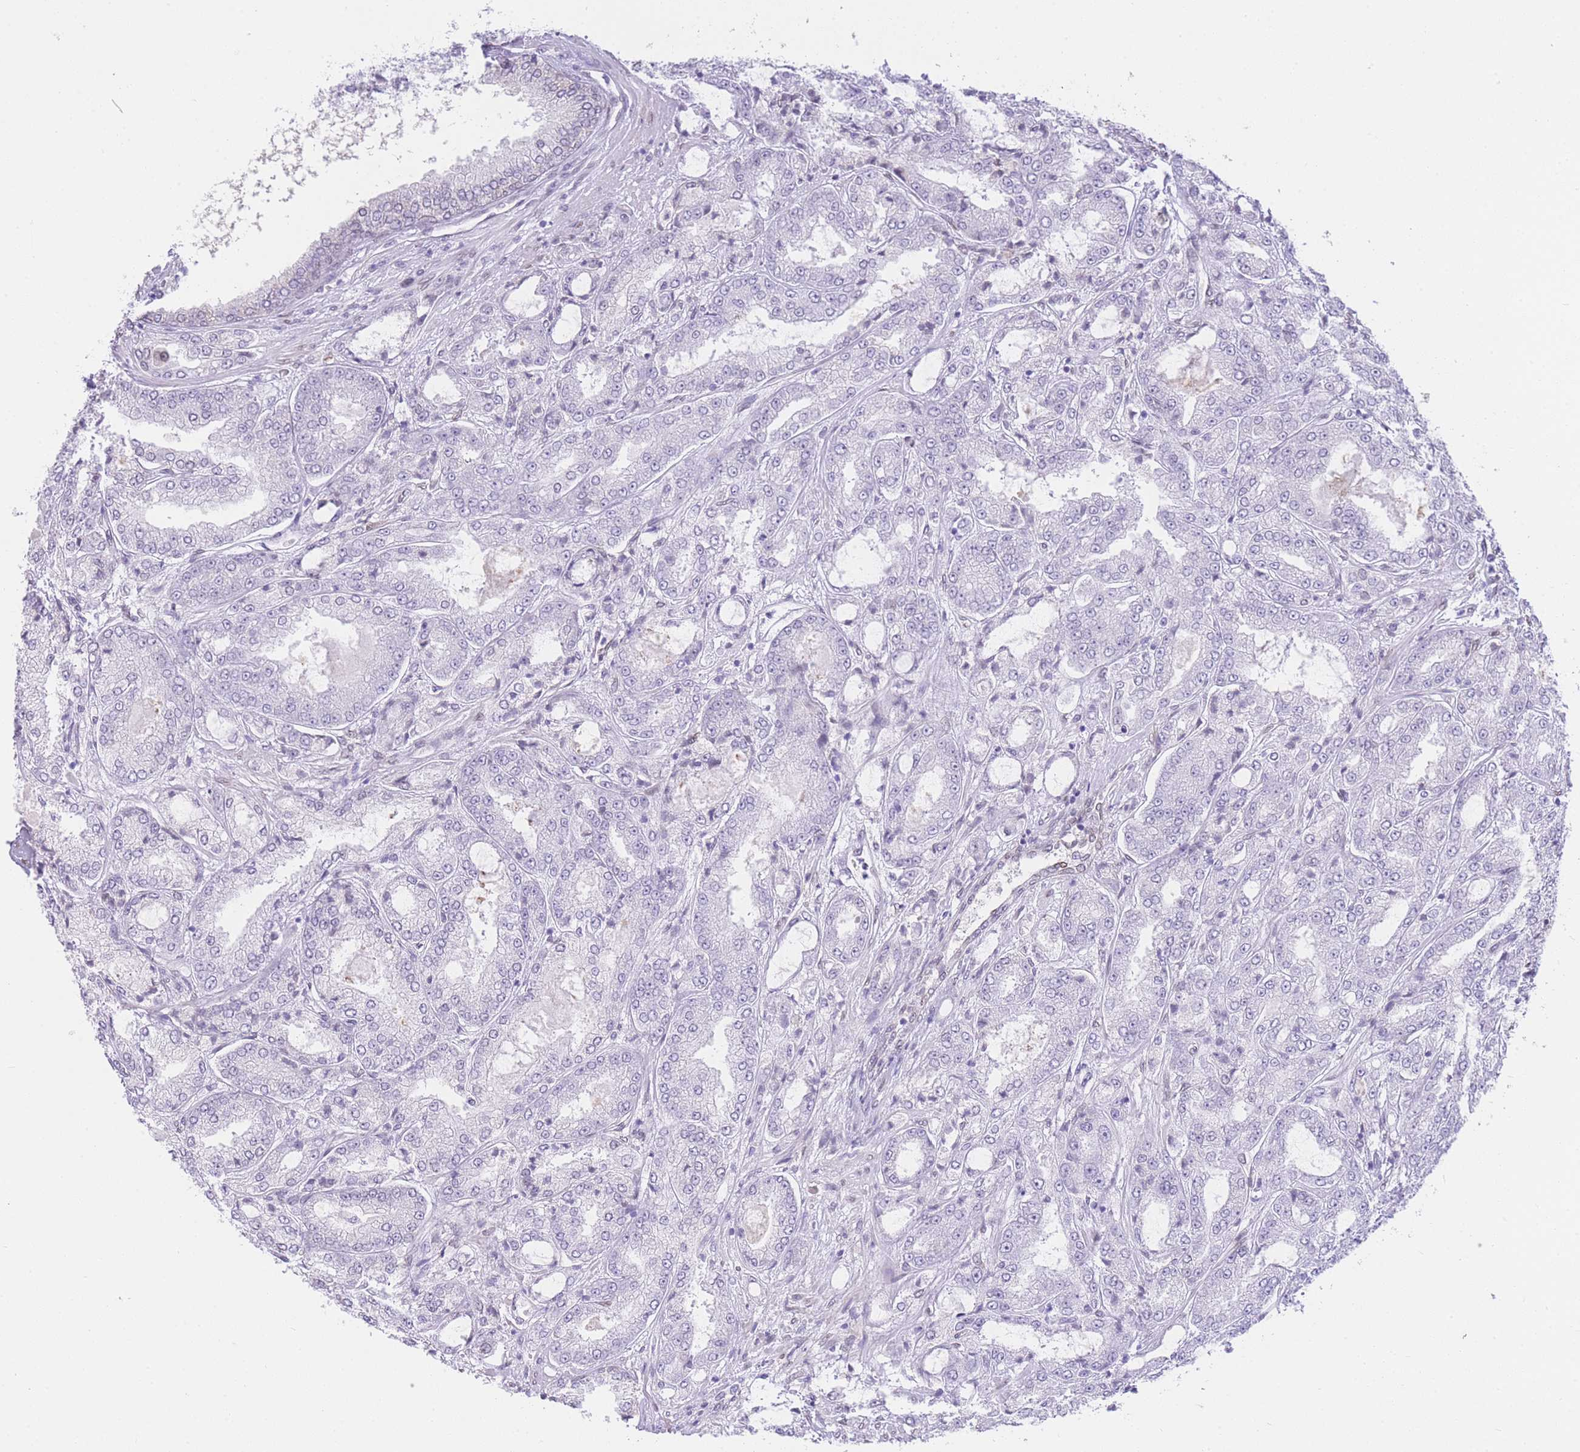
{"staining": {"intensity": "negative", "quantity": "none", "location": "none"}, "tissue": "prostate cancer", "cell_type": "Tumor cells", "image_type": "cancer", "snomed": [{"axis": "morphology", "description": "Adenocarcinoma, High grade"}, {"axis": "topography", "description": "Prostate"}], "caption": "Immunohistochemical staining of adenocarcinoma (high-grade) (prostate) reveals no significant positivity in tumor cells.", "gene": "OR10AD1", "patient": {"sex": "male", "age": 71}}